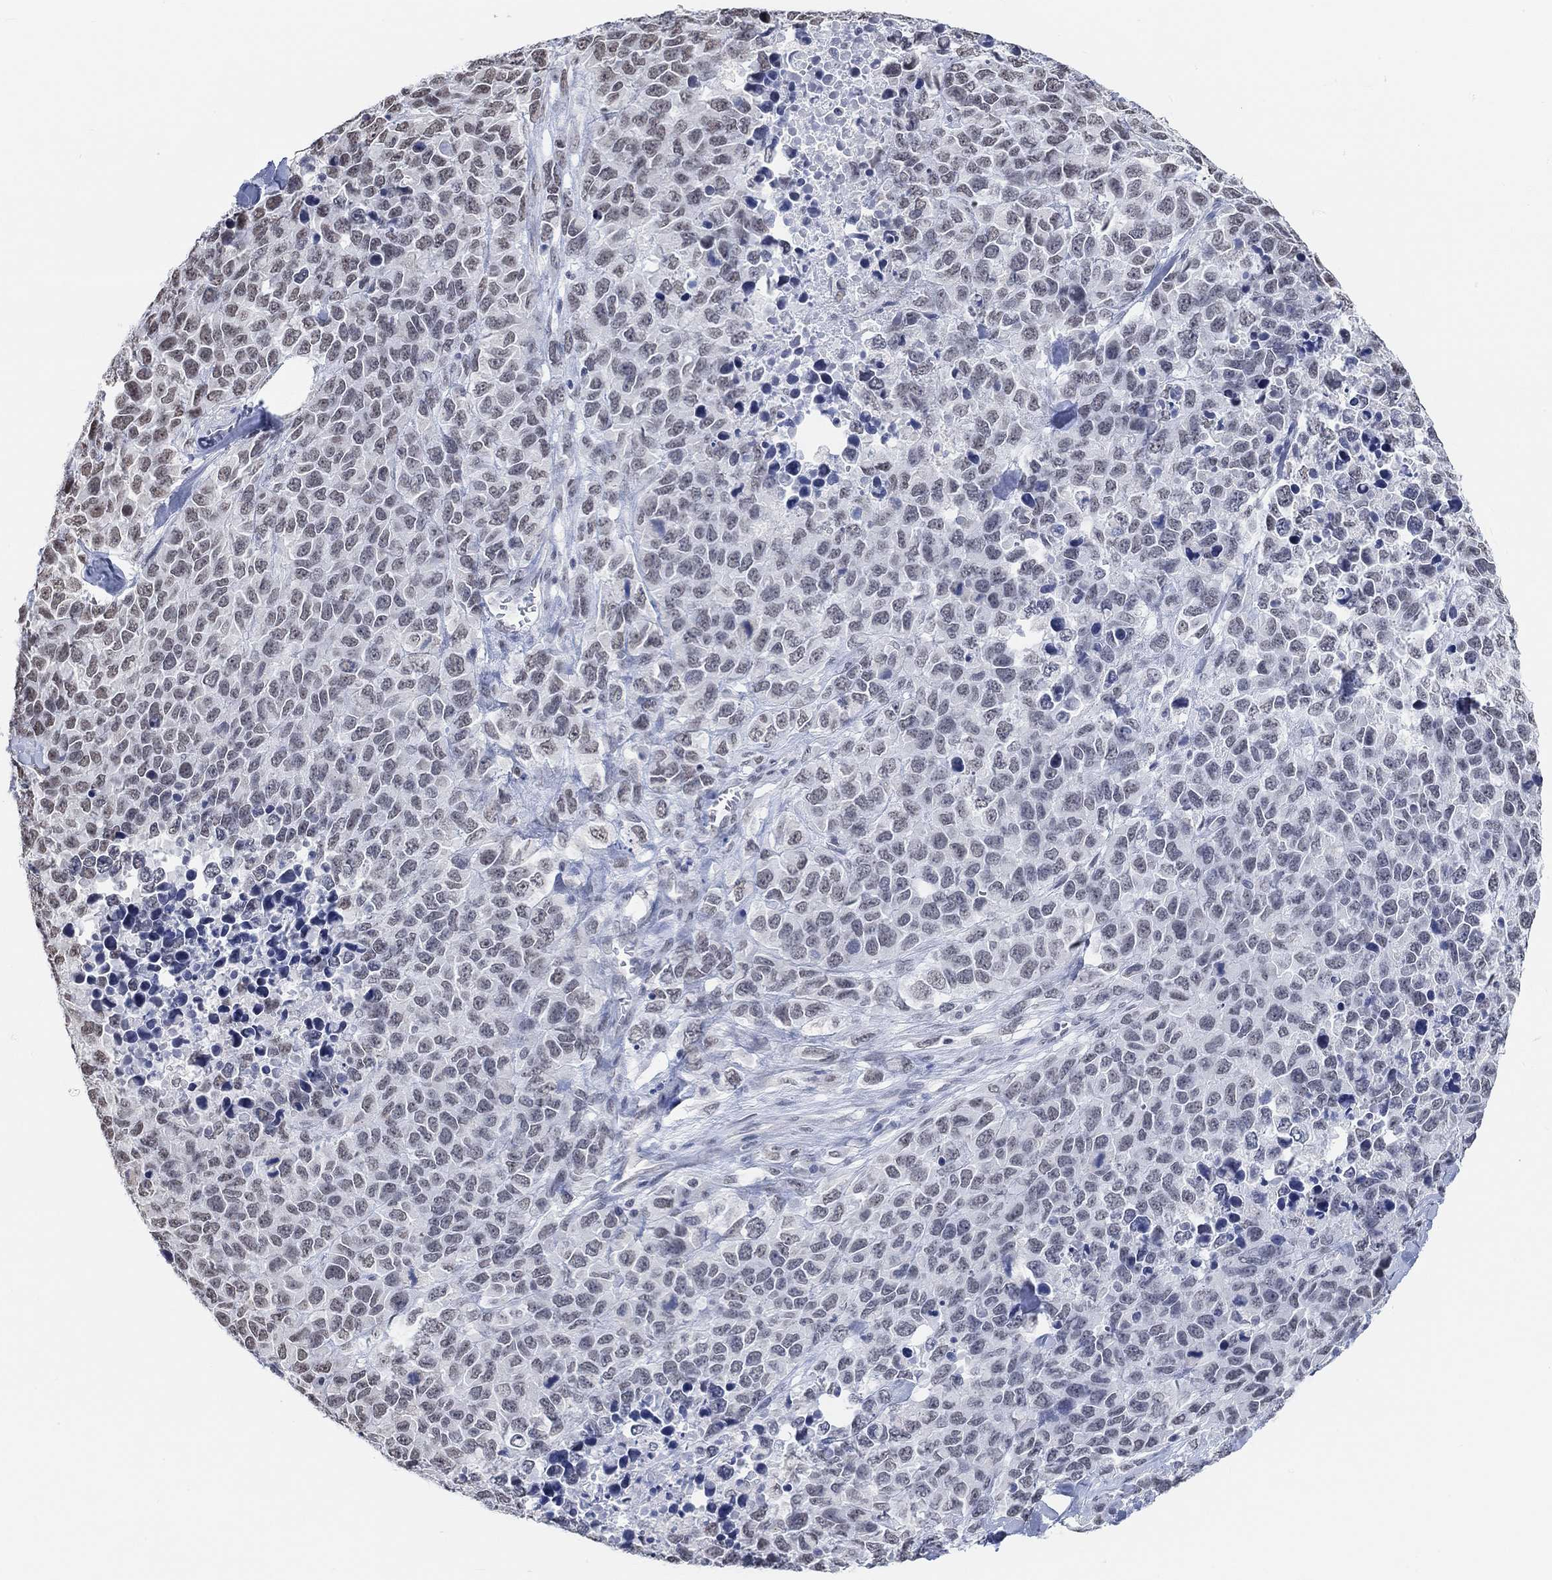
{"staining": {"intensity": "weak", "quantity": "<25%", "location": "nuclear"}, "tissue": "melanoma", "cell_type": "Tumor cells", "image_type": "cancer", "snomed": [{"axis": "morphology", "description": "Malignant melanoma, Metastatic site"}, {"axis": "topography", "description": "Skin"}], "caption": "Immunohistochemical staining of human melanoma reveals no significant staining in tumor cells.", "gene": "PURG", "patient": {"sex": "male", "age": 84}}